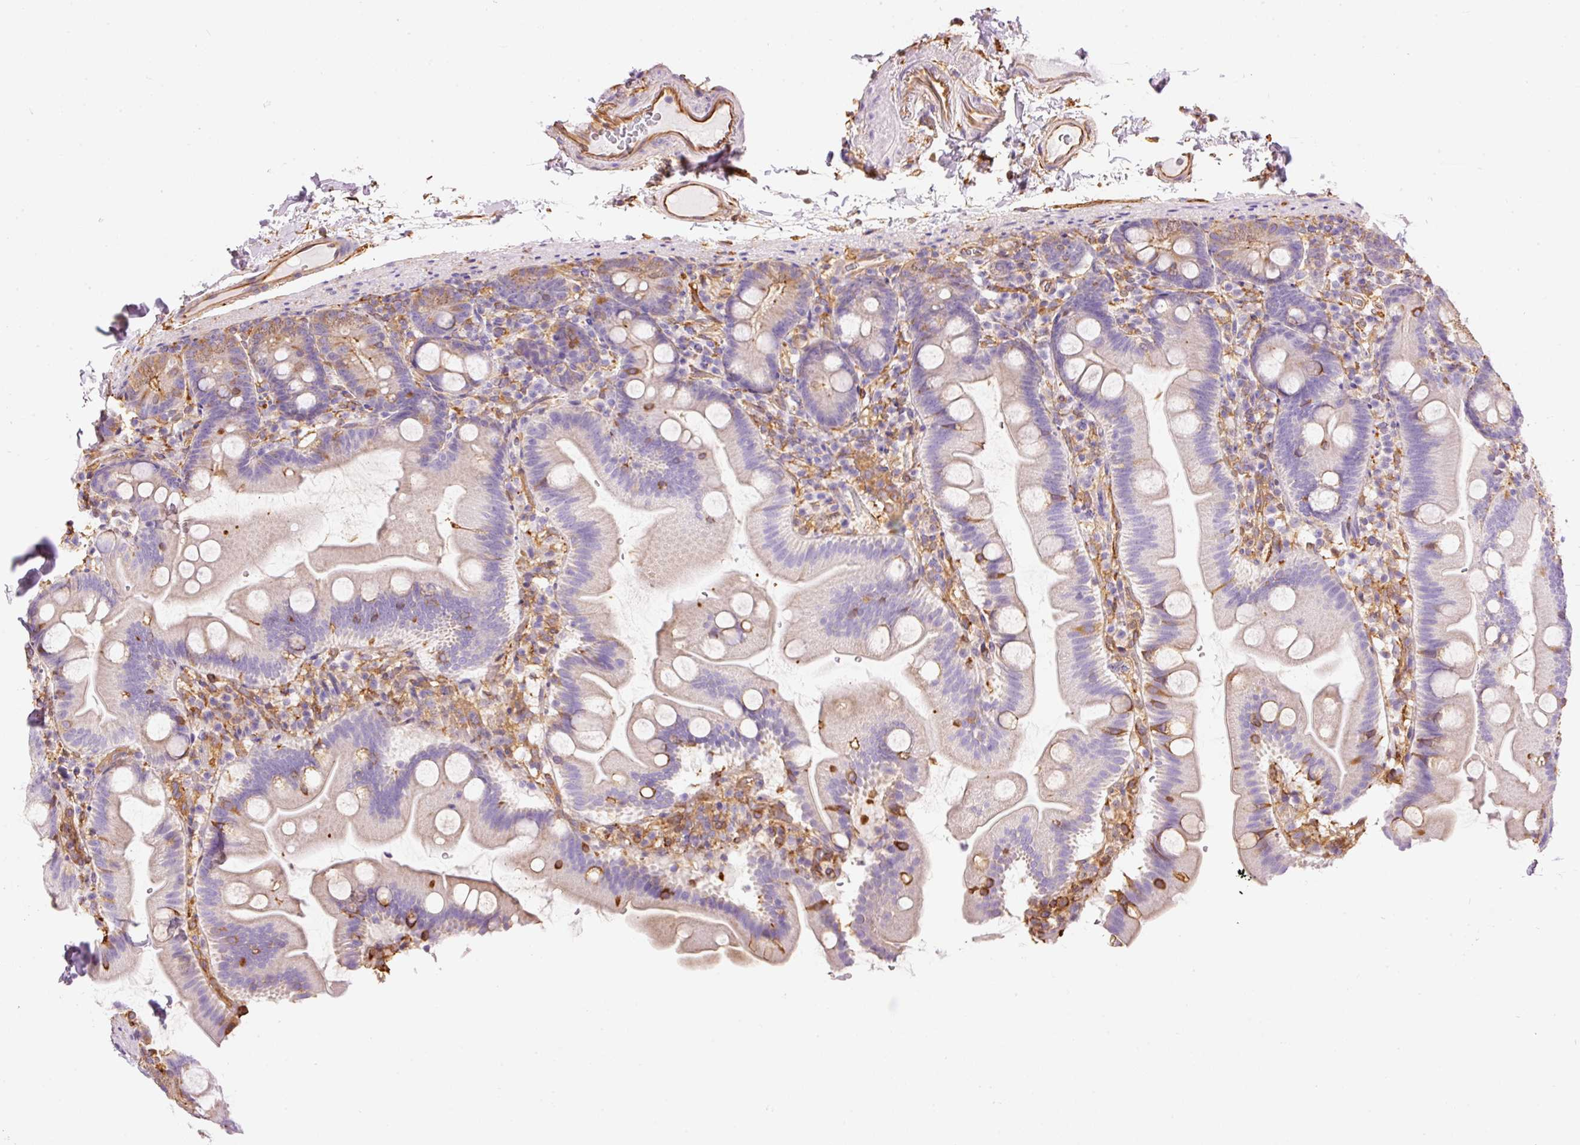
{"staining": {"intensity": "strong", "quantity": "<25%", "location": "cytoplasmic/membranous"}, "tissue": "small intestine", "cell_type": "Glandular cells", "image_type": "normal", "snomed": [{"axis": "morphology", "description": "Normal tissue, NOS"}, {"axis": "topography", "description": "Small intestine"}], "caption": "Protein staining of benign small intestine demonstrates strong cytoplasmic/membranous positivity in approximately <25% of glandular cells.", "gene": "ENSG00000249624", "patient": {"sex": "female", "age": 68}}